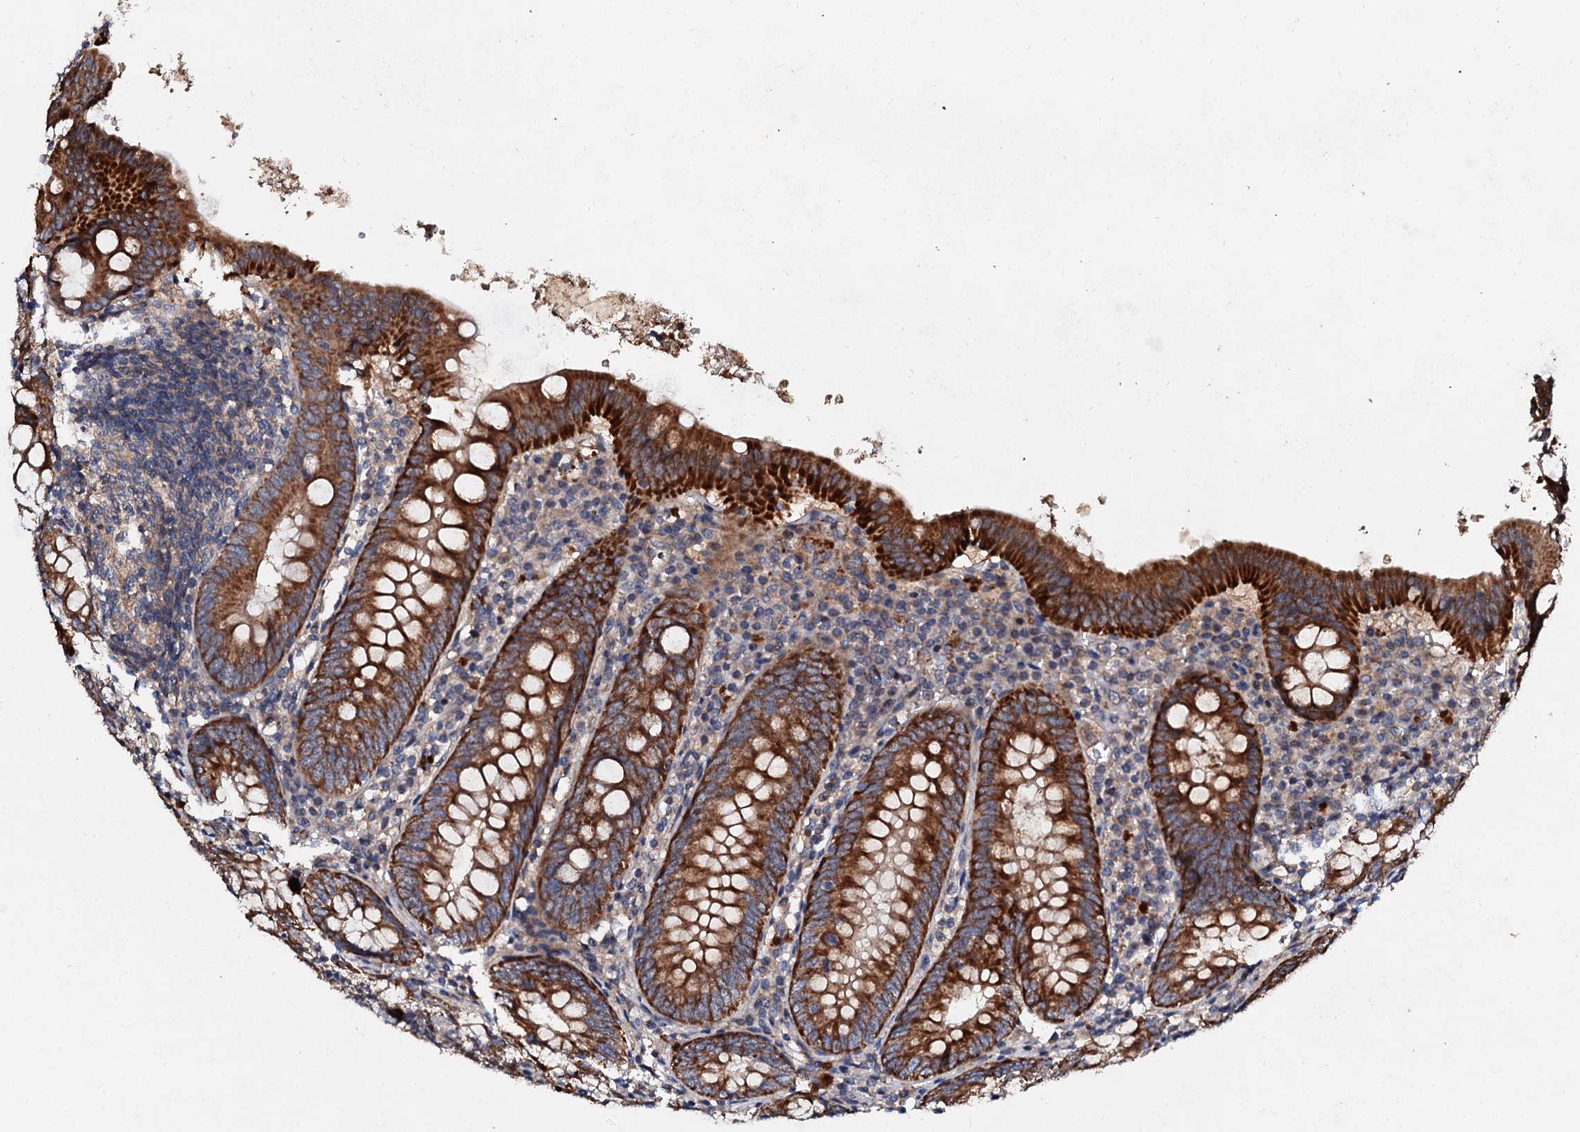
{"staining": {"intensity": "strong", "quantity": ">75%", "location": "cytoplasmic/membranous"}, "tissue": "appendix", "cell_type": "Glandular cells", "image_type": "normal", "snomed": [{"axis": "morphology", "description": "Normal tissue, NOS"}, {"axis": "topography", "description": "Appendix"}], "caption": "IHC histopathology image of unremarkable human appendix stained for a protein (brown), which displays high levels of strong cytoplasmic/membranous staining in about >75% of glandular cells.", "gene": "FIBIN", "patient": {"sex": "female", "age": 54}}